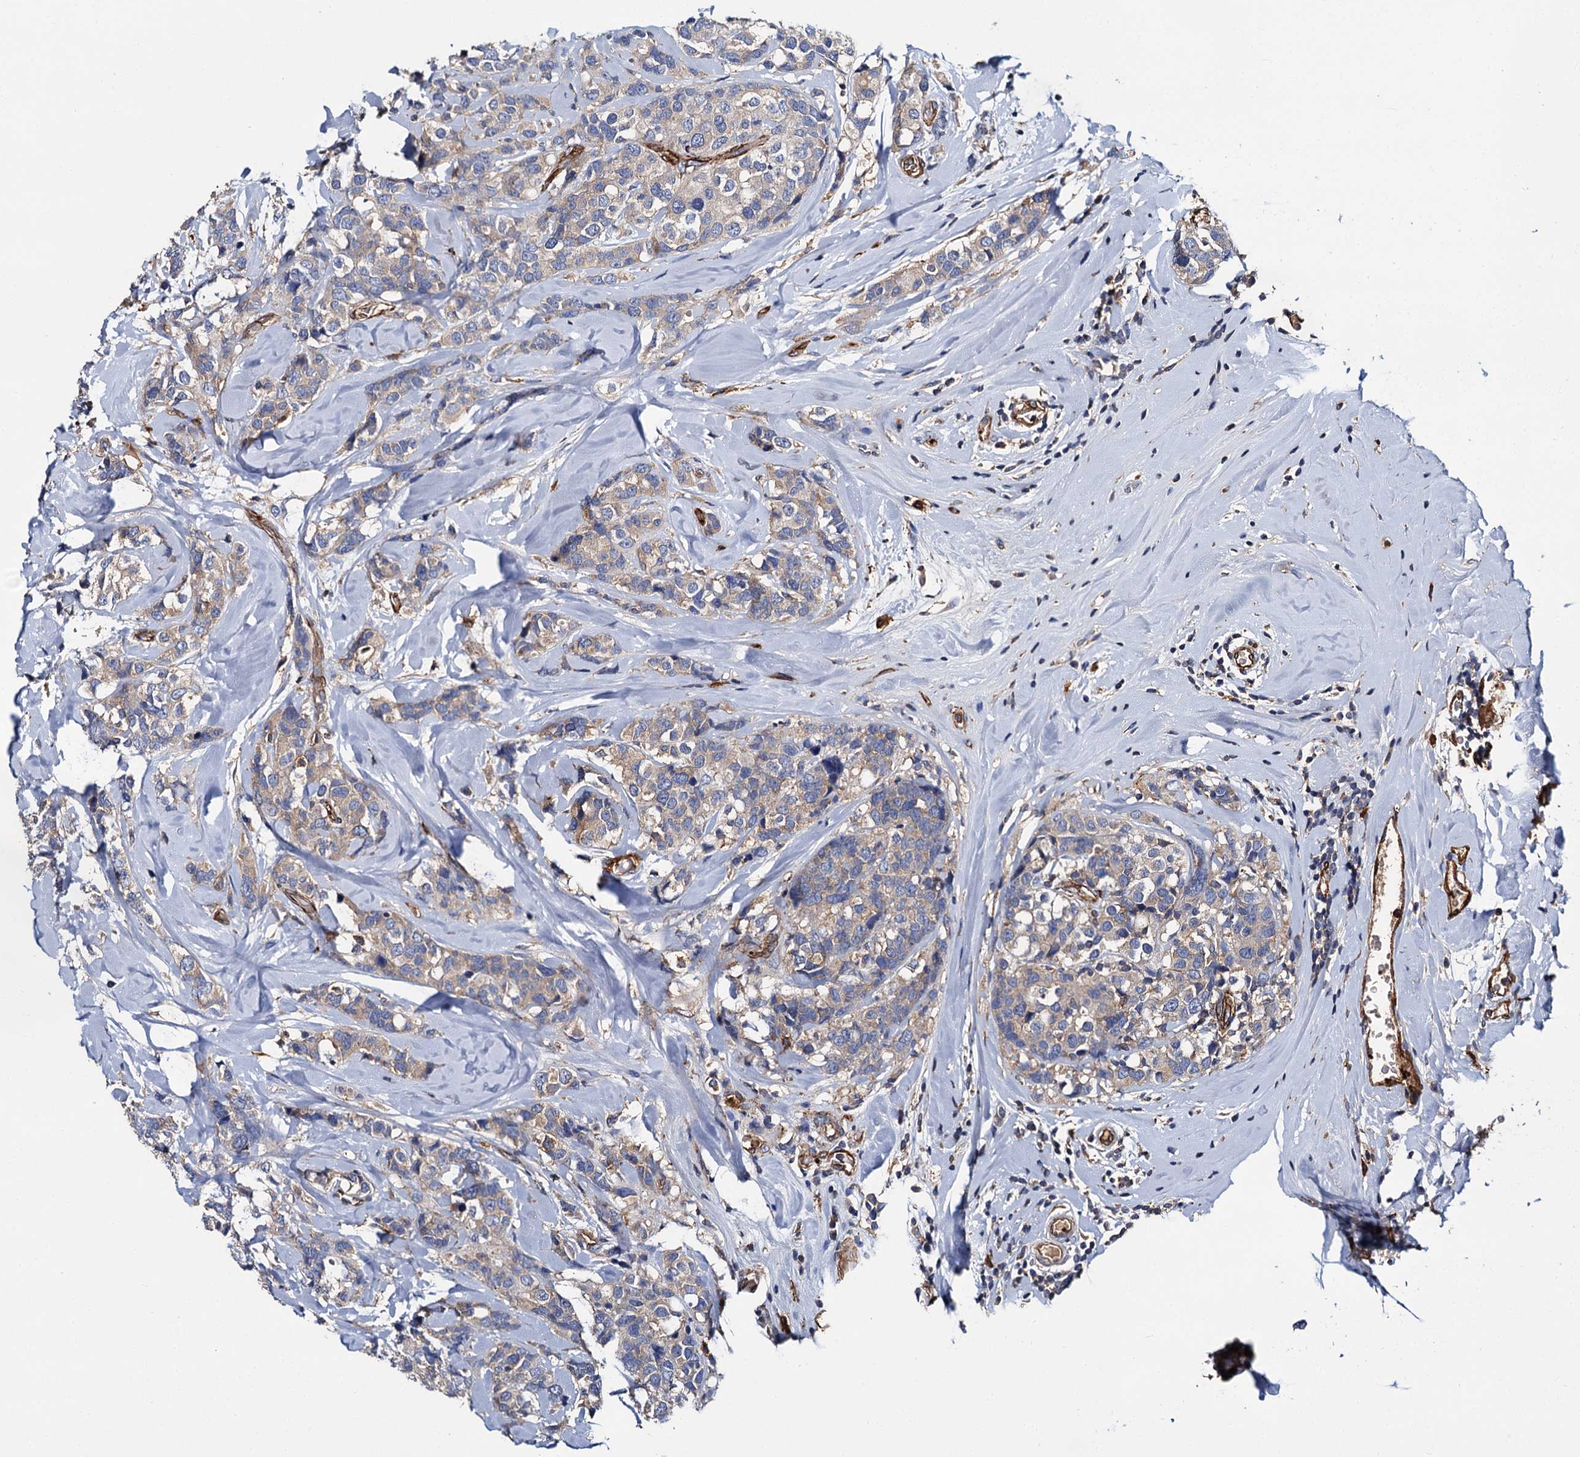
{"staining": {"intensity": "weak", "quantity": ">75%", "location": "cytoplasmic/membranous"}, "tissue": "breast cancer", "cell_type": "Tumor cells", "image_type": "cancer", "snomed": [{"axis": "morphology", "description": "Lobular carcinoma"}, {"axis": "topography", "description": "Breast"}], "caption": "Human breast cancer (lobular carcinoma) stained with a protein marker reveals weak staining in tumor cells.", "gene": "CACNA1C", "patient": {"sex": "female", "age": 59}}